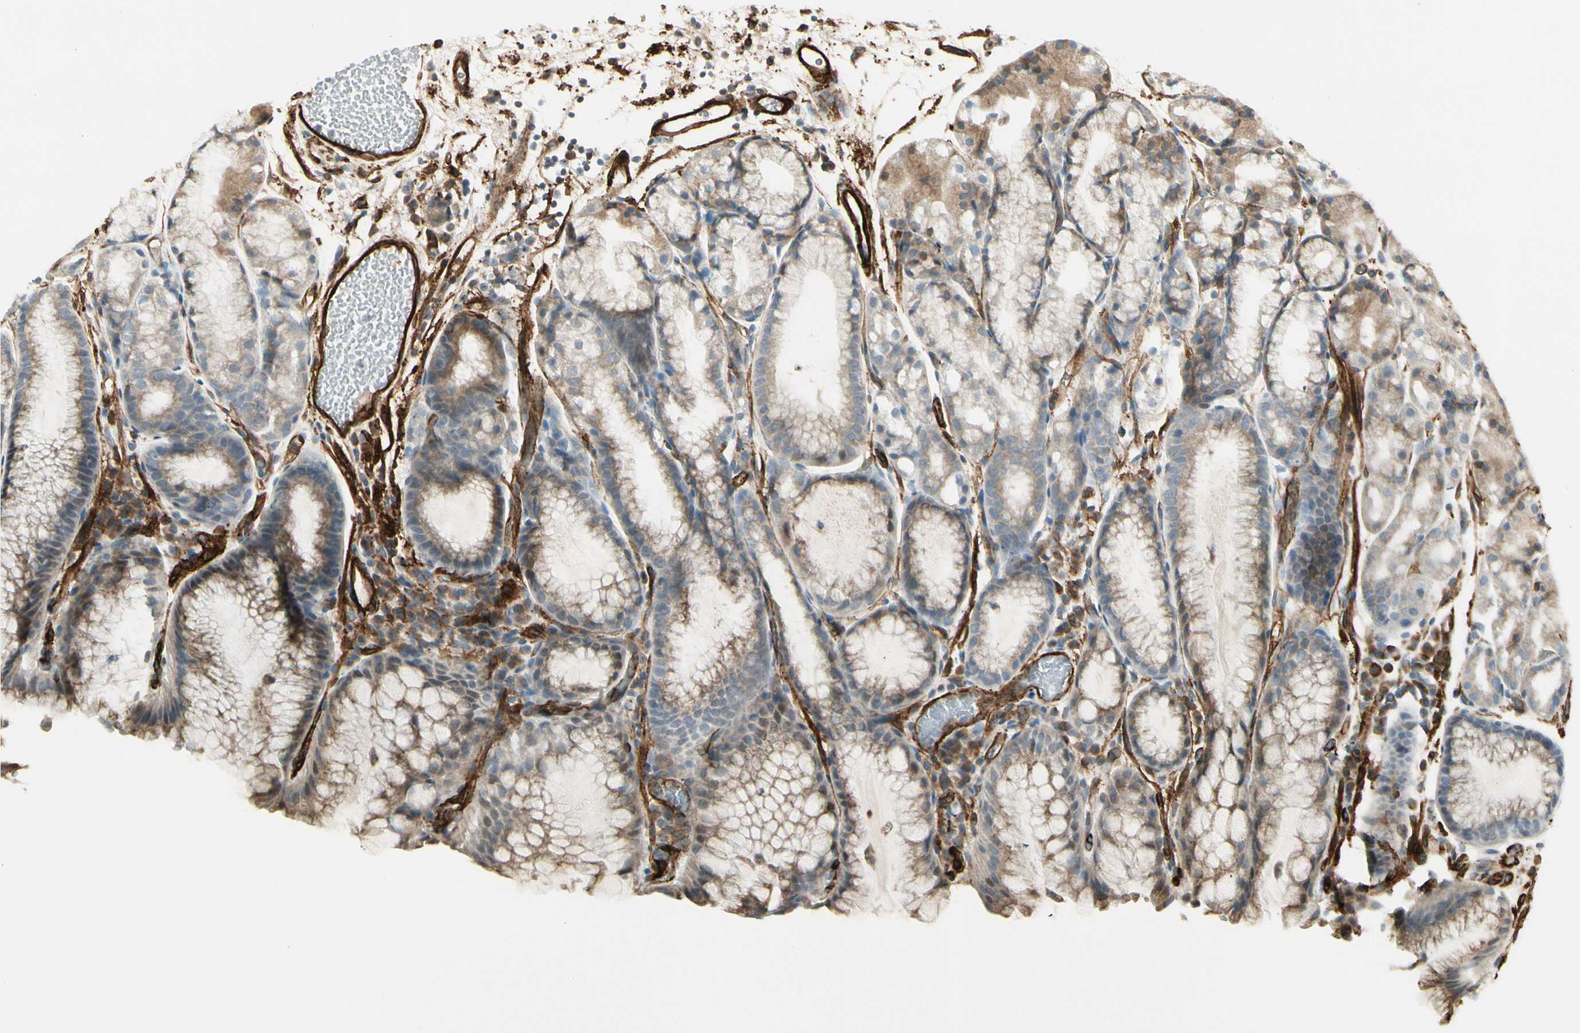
{"staining": {"intensity": "weak", "quantity": "25%-75%", "location": "cytoplasmic/membranous"}, "tissue": "stomach", "cell_type": "Glandular cells", "image_type": "normal", "snomed": [{"axis": "morphology", "description": "Normal tissue, NOS"}, {"axis": "topography", "description": "Stomach, upper"}], "caption": "DAB (3,3'-diaminobenzidine) immunohistochemical staining of unremarkable human stomach reveals weak cytoplasmic/membranous protein positivity in about 25%-75% of glandular cells. (DAB (3,3'-diaminobenzidine) IHC, brown staining for protein, blue staining for nuclei).", "gene": "MCAM", "patient": {"sex": "male", "age": 72}}